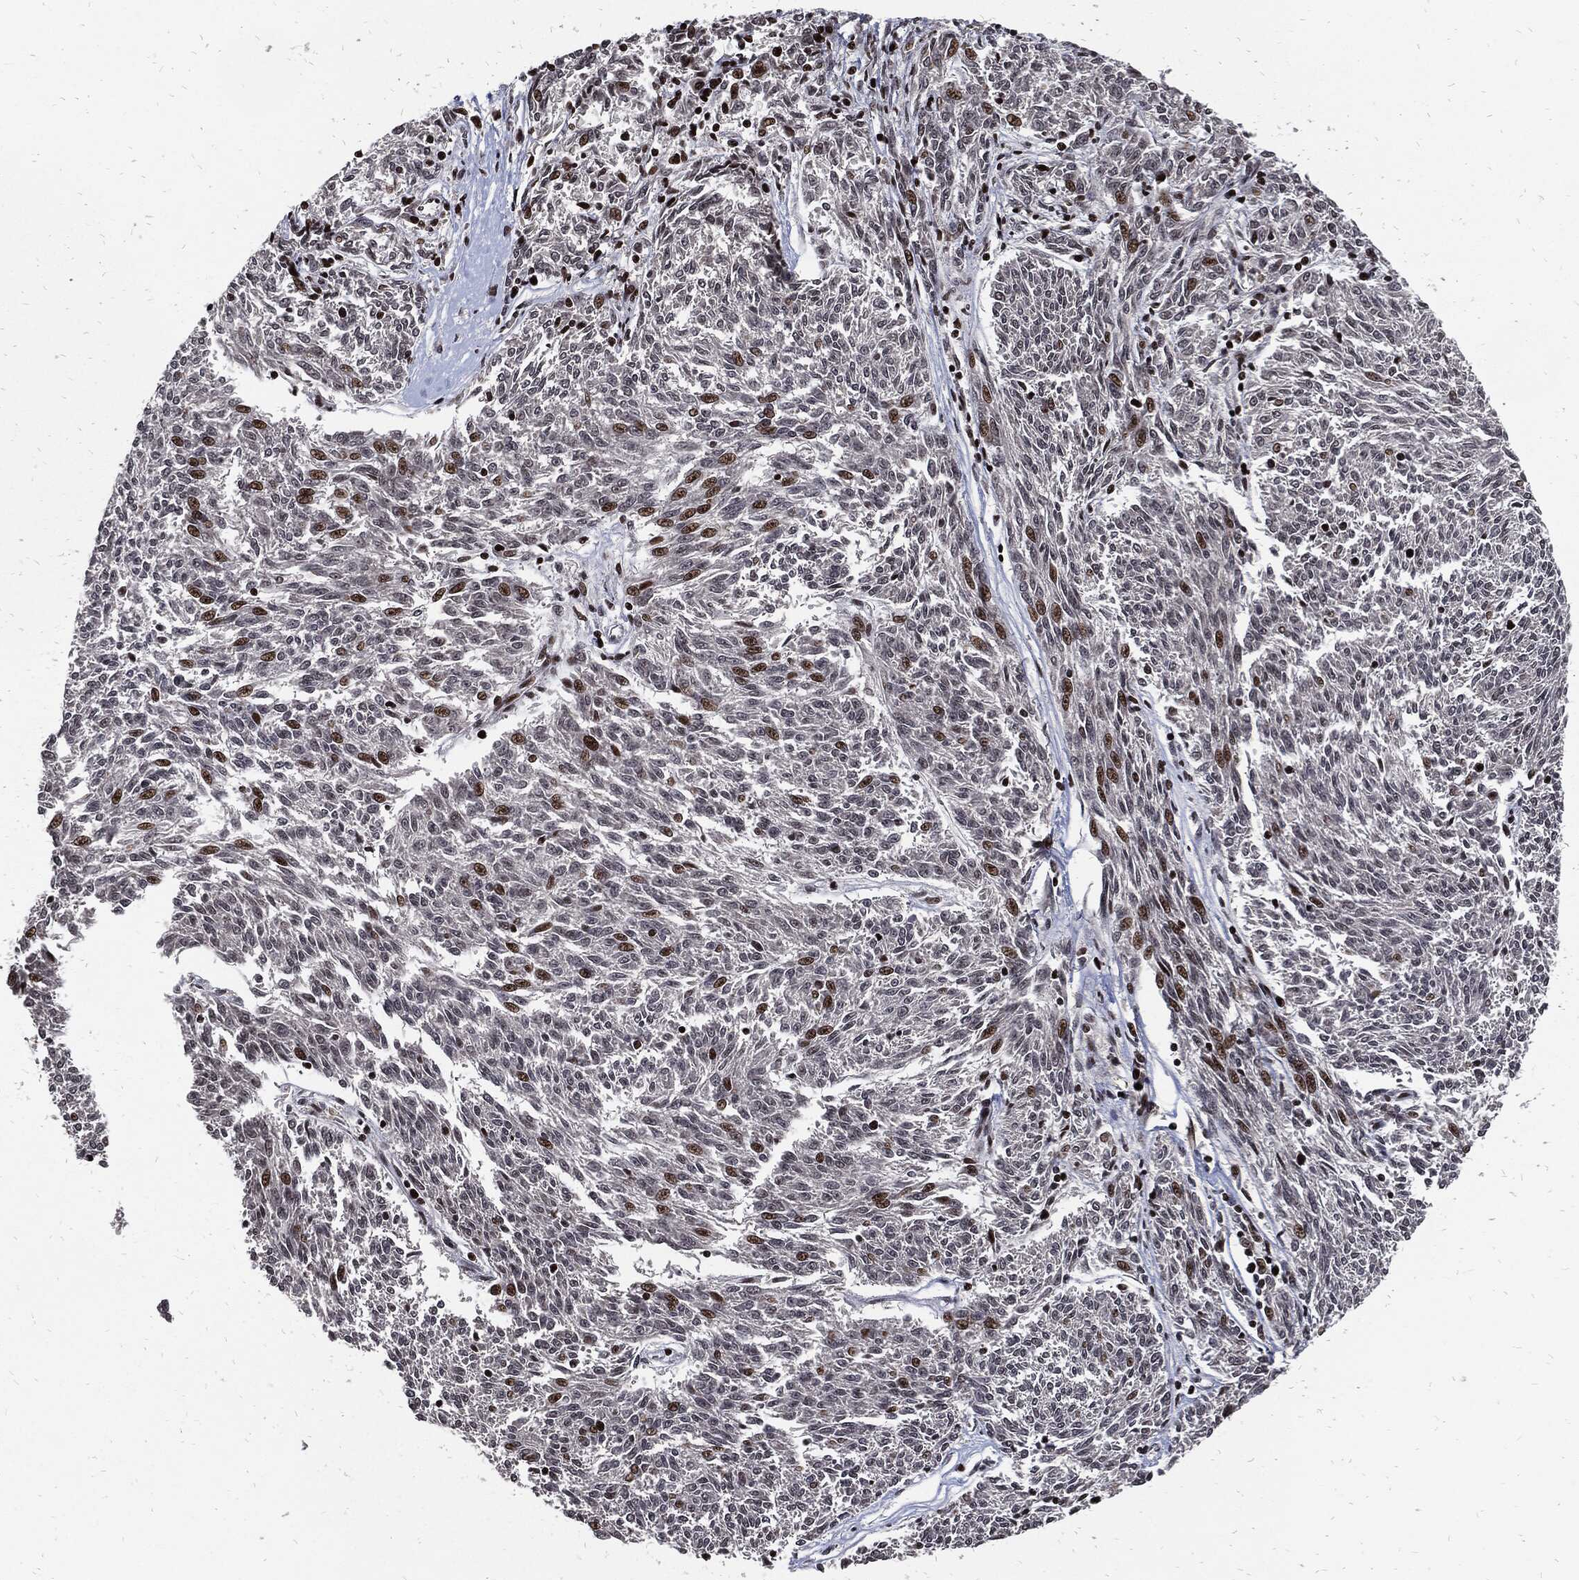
{"staining": {"intensity": "moderate", "quantity": "<25%", "location": "nuclear"}, "tissue": "melanoma", "cell_type": "Tumor cells", "image_type": "cancer", "snomed": [{"axis": "morphology", "description": "Malignant melanoma, NOS"}, {"axis": "topography", "description": "Skin"}], "caption": "Brown immunohistochemical staining in human melanoma demonstrates moderate nuclear expression in about <25% of tumor cells.", "gene": "ZNF775", "patient": {"sex": "female", "age": 72}}